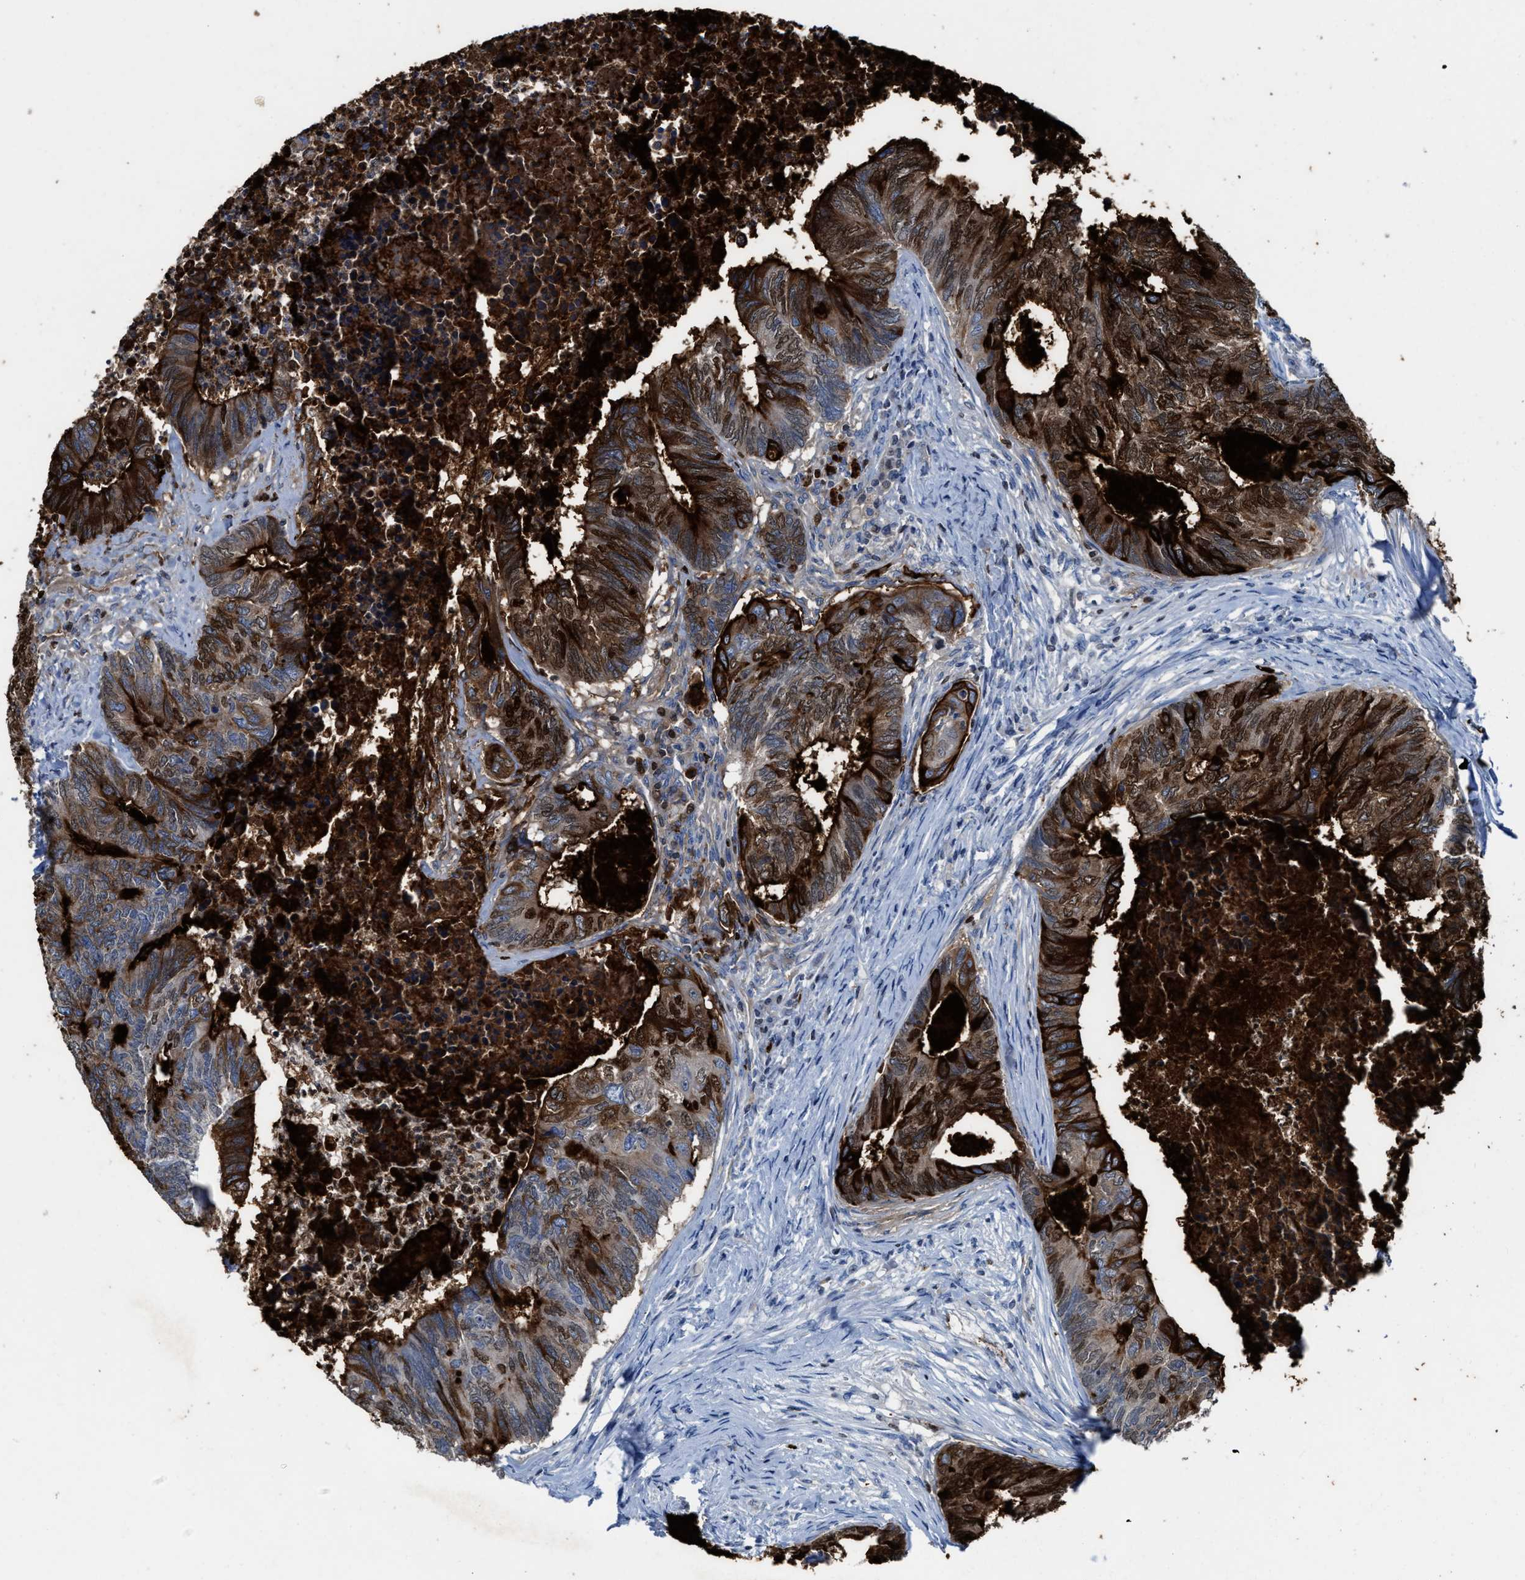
{"staining": {"intensity": "strong", "quantity": "25%-75%", "location": "cytoplasmic/membranous"}, "tissue": "colorectal cancer", "cell_type": "Tumor cells", "image_type": "cancer", "snomed": [{"axis": "morphology", "description": "Adenocarcinoma, NOS"}, {"axis": "topography", "description": "Colon"}], "caption": "This histopathology image demonstrates immunohistochemistry (IHC) staining of human colorectal cancer, with high strong cytoplasmic/membranous positivity in about 25%-75% of tumor cells.", "gene": "CEACAM5", "patient": {"sex": "female", "age": 67}}